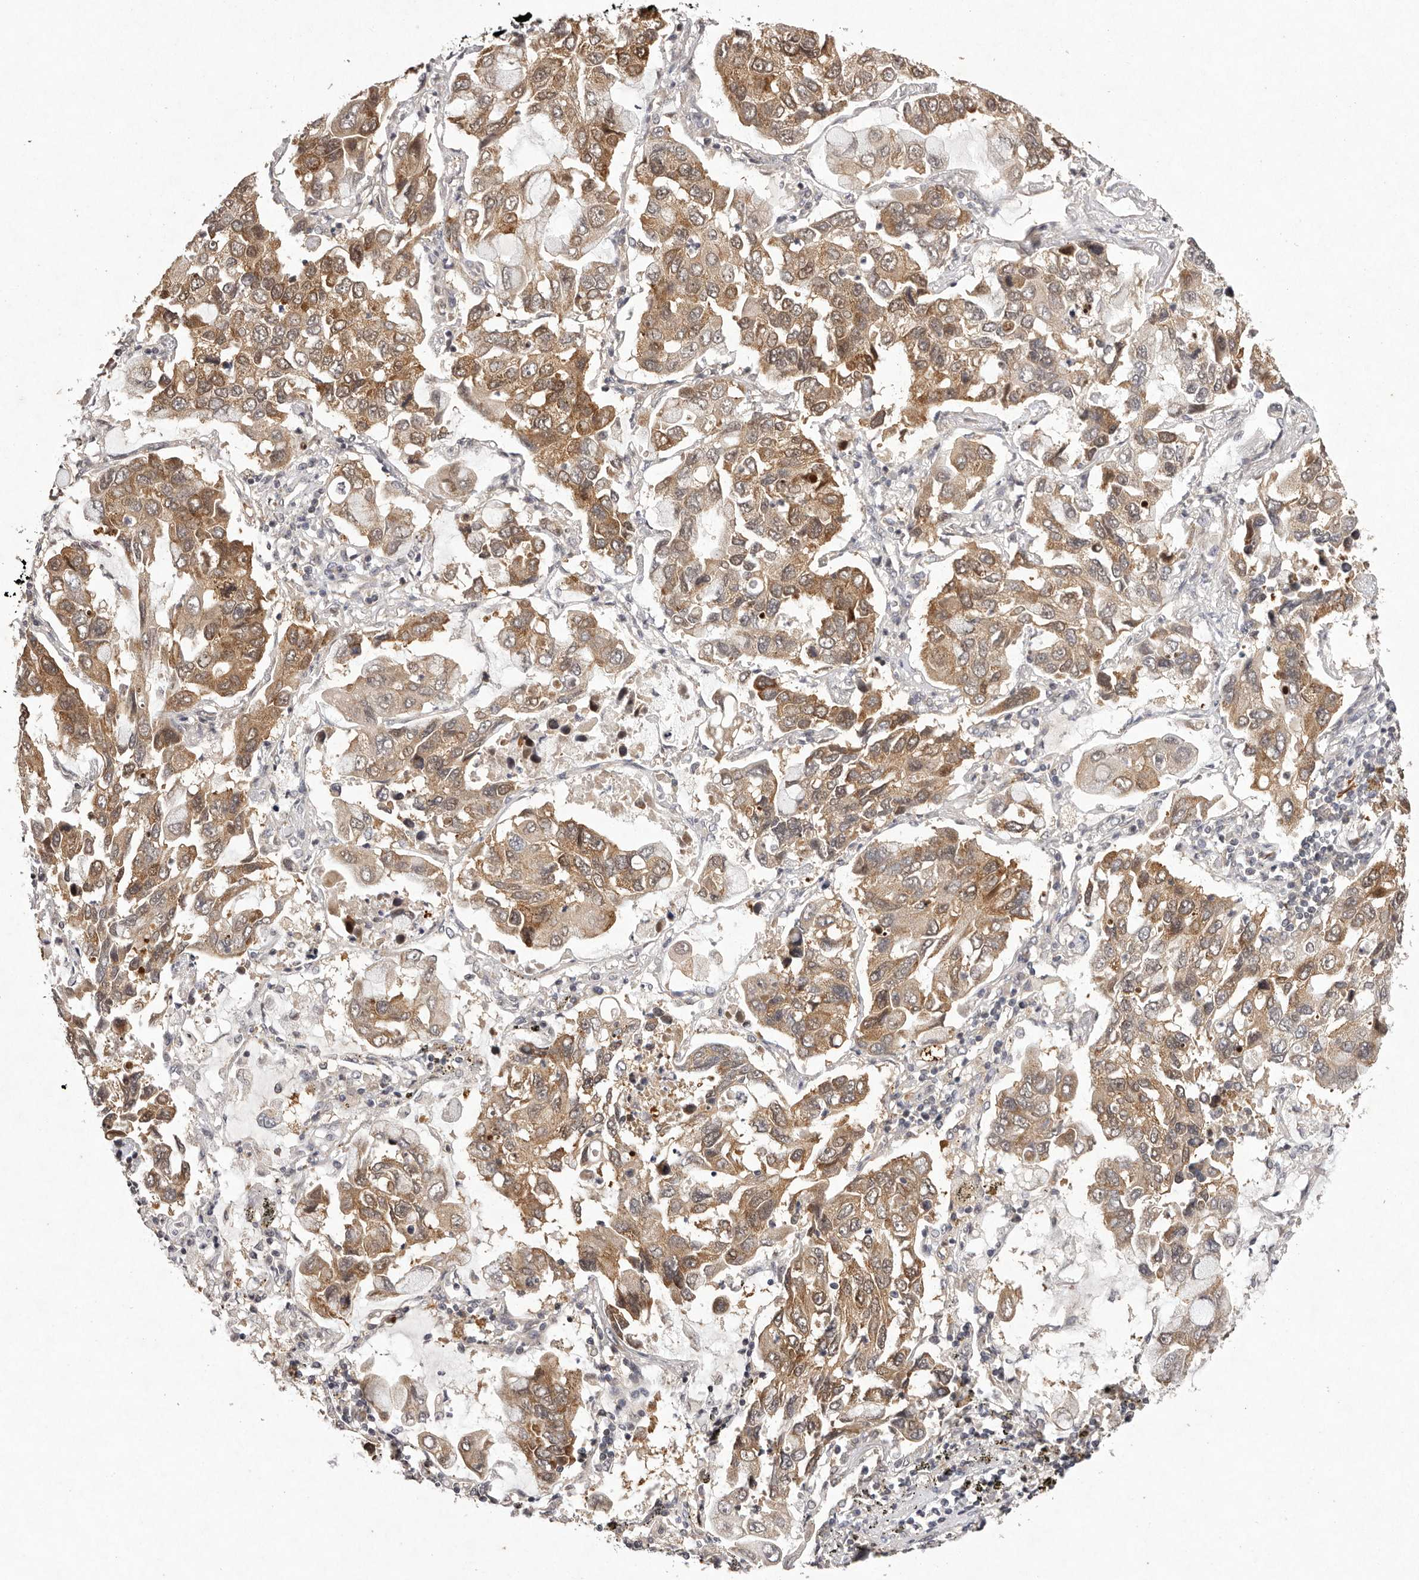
{"staining": {"intensity": "moderate", "quantity": ">75%", "location": "cytoplasmic/membranous"}, "tissue": "lung cancer", "cell_type": "Tumor cells", "image_type": "cancer", "snomed": [{"axis": "morphology", "description": "Adenocarcinoma, NOS"}, {"axis": "topography", "description": "Lung"}], "caption": "The histopathology image exhibits immunohistochemical staining of lung adenocarcinoma. There is moderate cytoplasmic/membranous positivity is appreciated in approximately >75% of tumor cells.", "gene": "BUD31", "patient": {"sex": "male", "age": 64}}